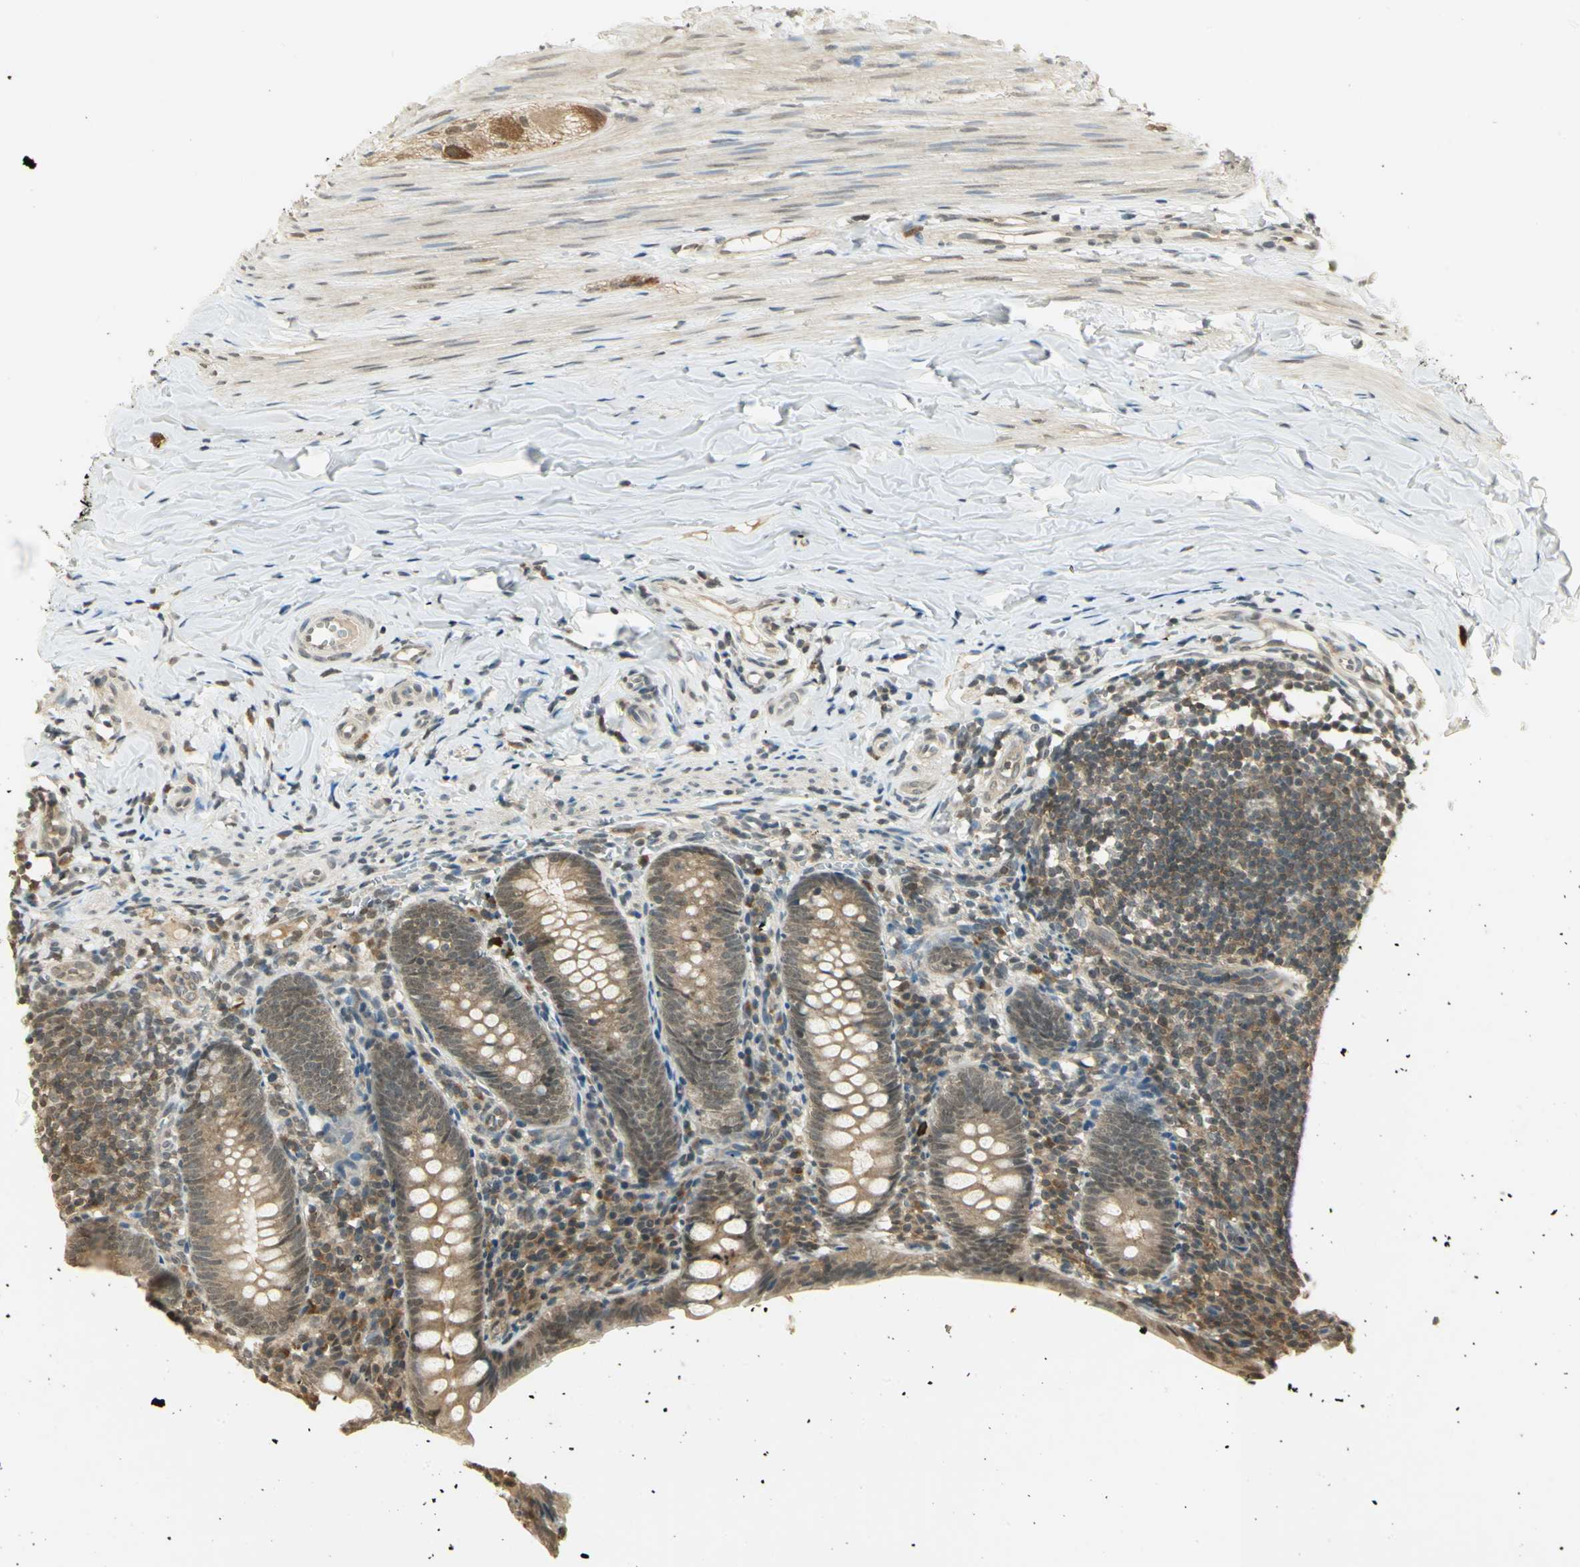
{"staining": {"intensity": "moderate", "quantity": ">75%", "location": "cytoplasmic/membranous"}, "tissue": "appendix", "cell_type": "Glandular cells", "image_type": "normal", "snomed": [{"axis": "morphology", "description": "Normal tissue, NOS"}, {"axis": "topography", "description": "Appendix"}], "caption": "IHC (DAB) staining of benign appendix shows moderate cytoplasmic/membranous protein expression in about >75% of glandular cells.", "gene": "CDC34", "patient": {"sex": "female", "age": 10}}